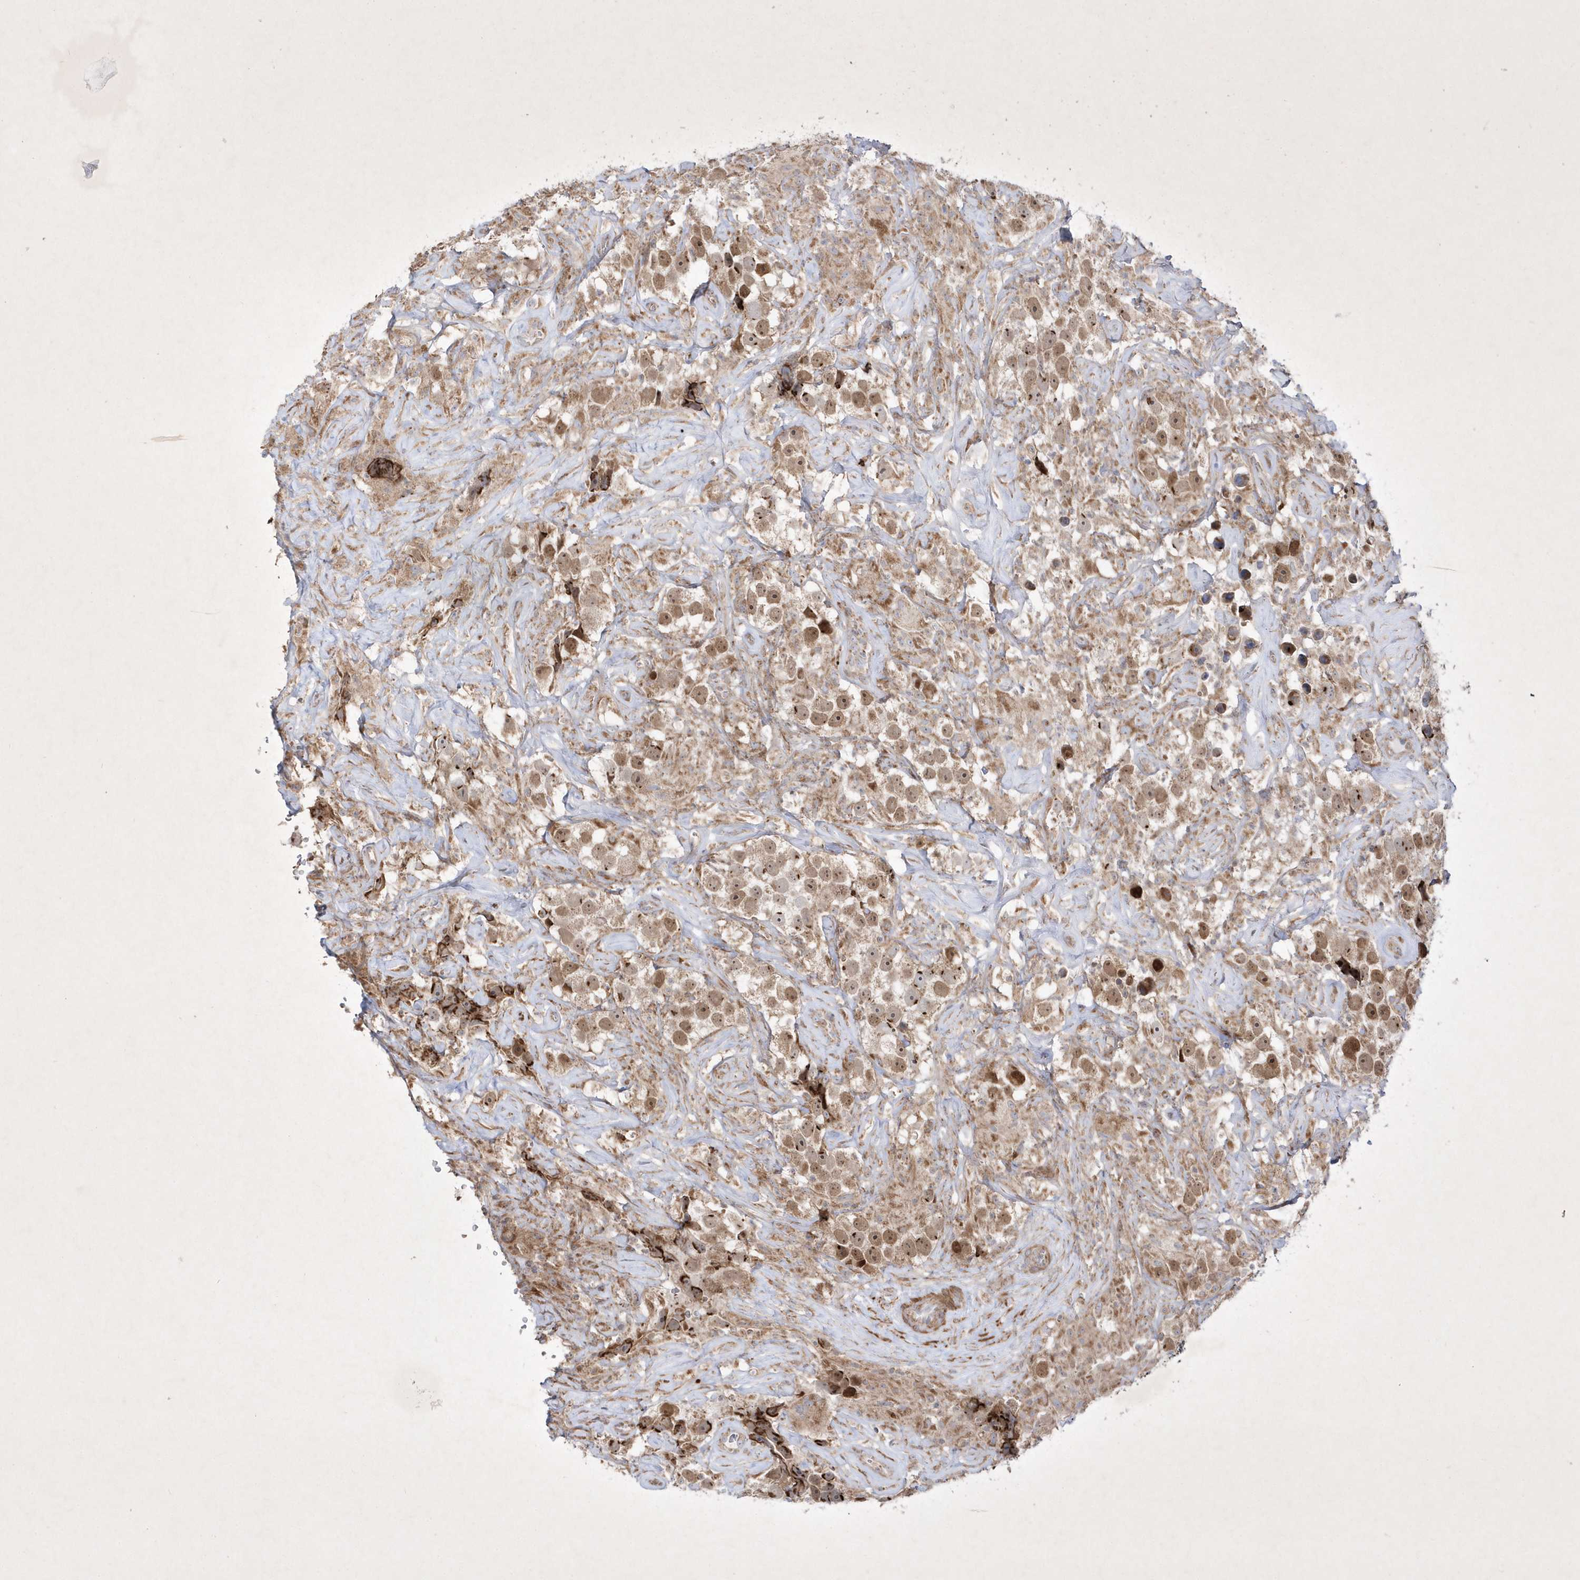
{"staining": {"intensity": "moderate", "quantity": ">75%", "location": "nuclear"}, "tissue": "testis cancer", "cell_type": "Tumor cells", "image_type": "cancer", "snomed": [{"axis": "morphology", "description": "Seminoma, NOS"}, {"axis": "topography", "description": "Testis"}], "caption": "Testis cancer stained with DAB immunohistochemistry (IHC) shows medium levels of moderate nuclear staining in approximately >75% of tumor cells.", "gene": "OPA1", "patient": {"sex": "male", "age": 49}}